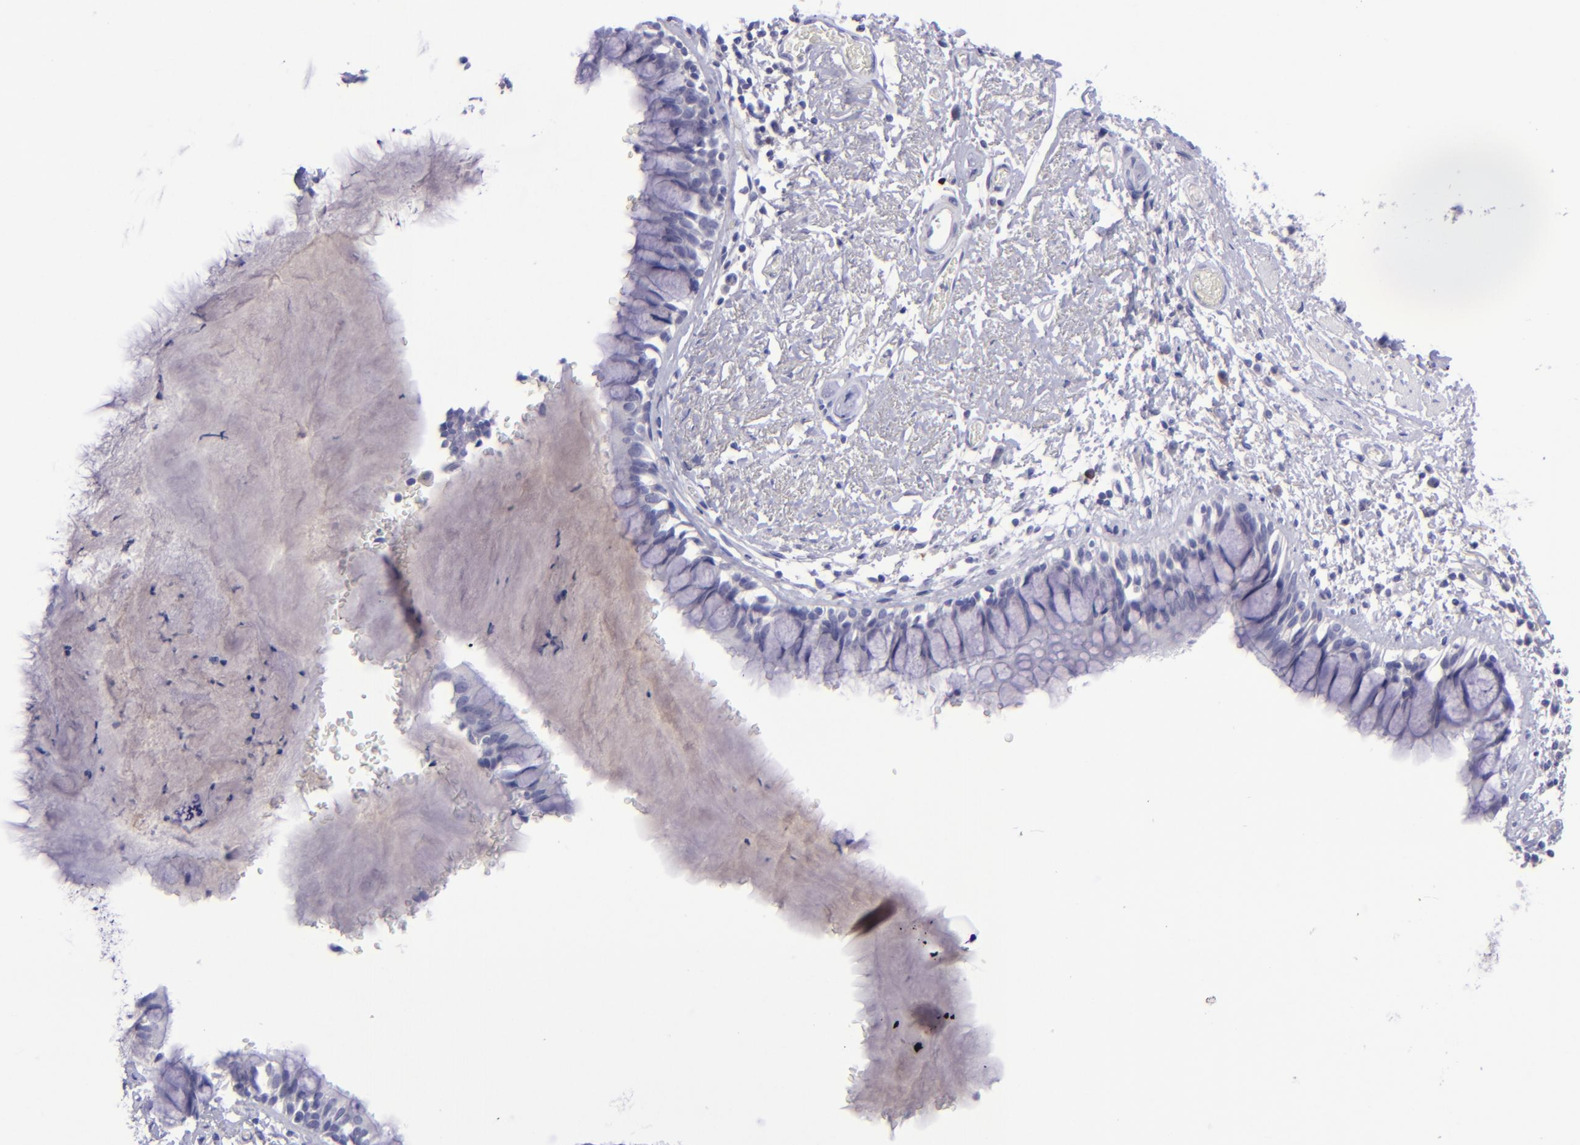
{"staining": {"intensity": "negative", "quantity": "none", "location": "none"}, "tissue": "bronchus", "cell_type": "Respiratory epithelial cells", "image_type": "normal", "snomed": [{"axis": "morphology", "description": "Normal tissue, NOS"}, {"axis": "topography", "description": "Lymph node of abdomen"}, {"axis": "topography", "description": "Lymph node of pelvis"}], "caption": "The micrograph exhibits no staining of respiratory epithelial cells in benign bronchus.", "gene": "POU2F2", "patient": {"sex": "female", "age": 65}}